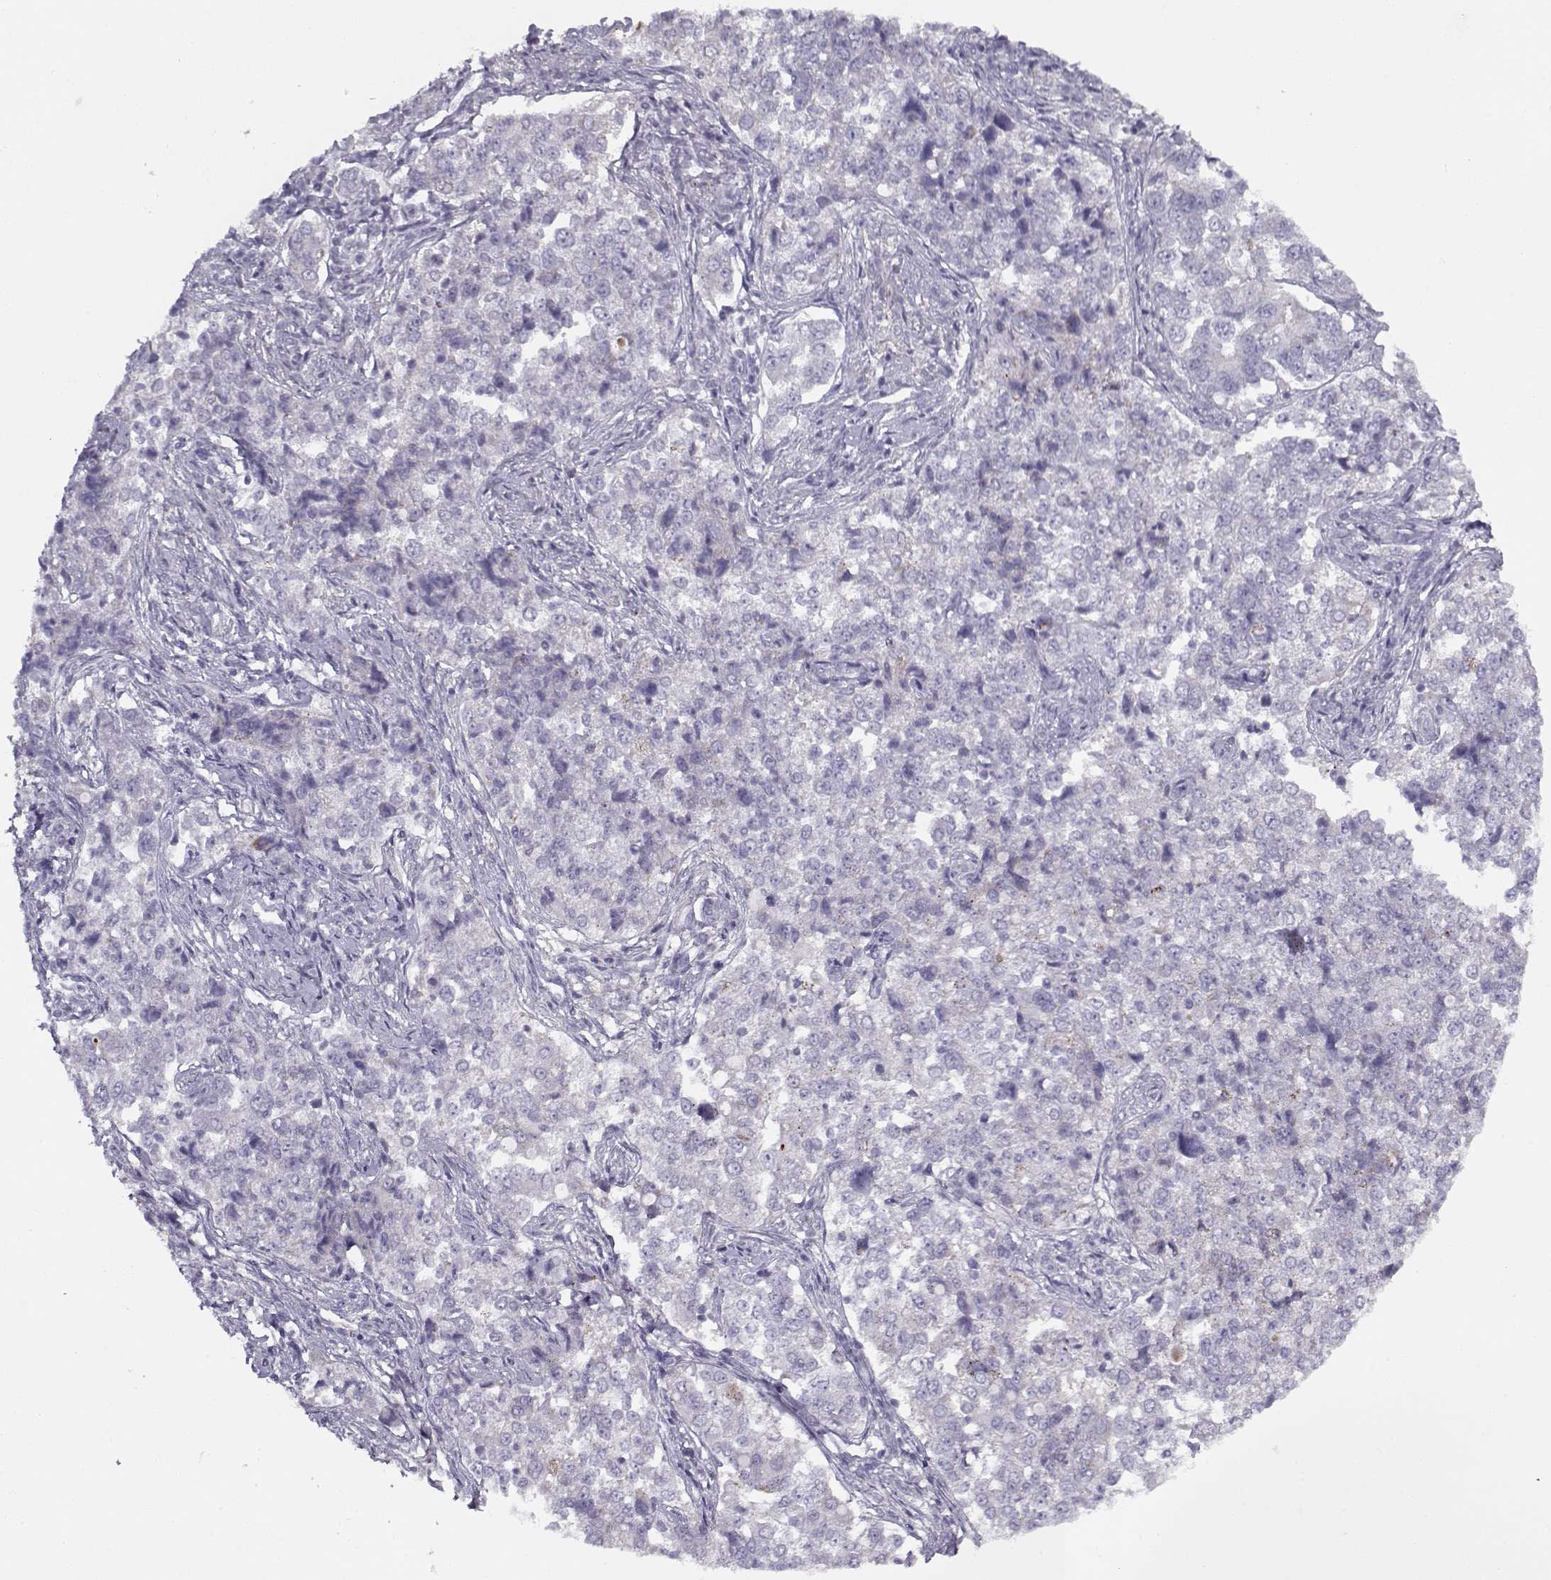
{"staining": {"intensity": "weak", "quantity": "<25%", "location": "cytoplasmic/membranous"}, "tissue": "endometrial cancer", "cell_type": "Tumor cells", "image_type": "cancer", "snomed": [{"axis": "morphology", "description": "Adenocarcinoma, NOS"}, {"axis": "topography", "description": "Endometrium"}], "caption": "Tumor cells are negative for brown protein staining in endometrial cancer. (Immunohistochemistry (ihc), brightfield microscopy, high magnification).", "gene": "PP2D1", "patient": {"sex": "female", "age": 43}}